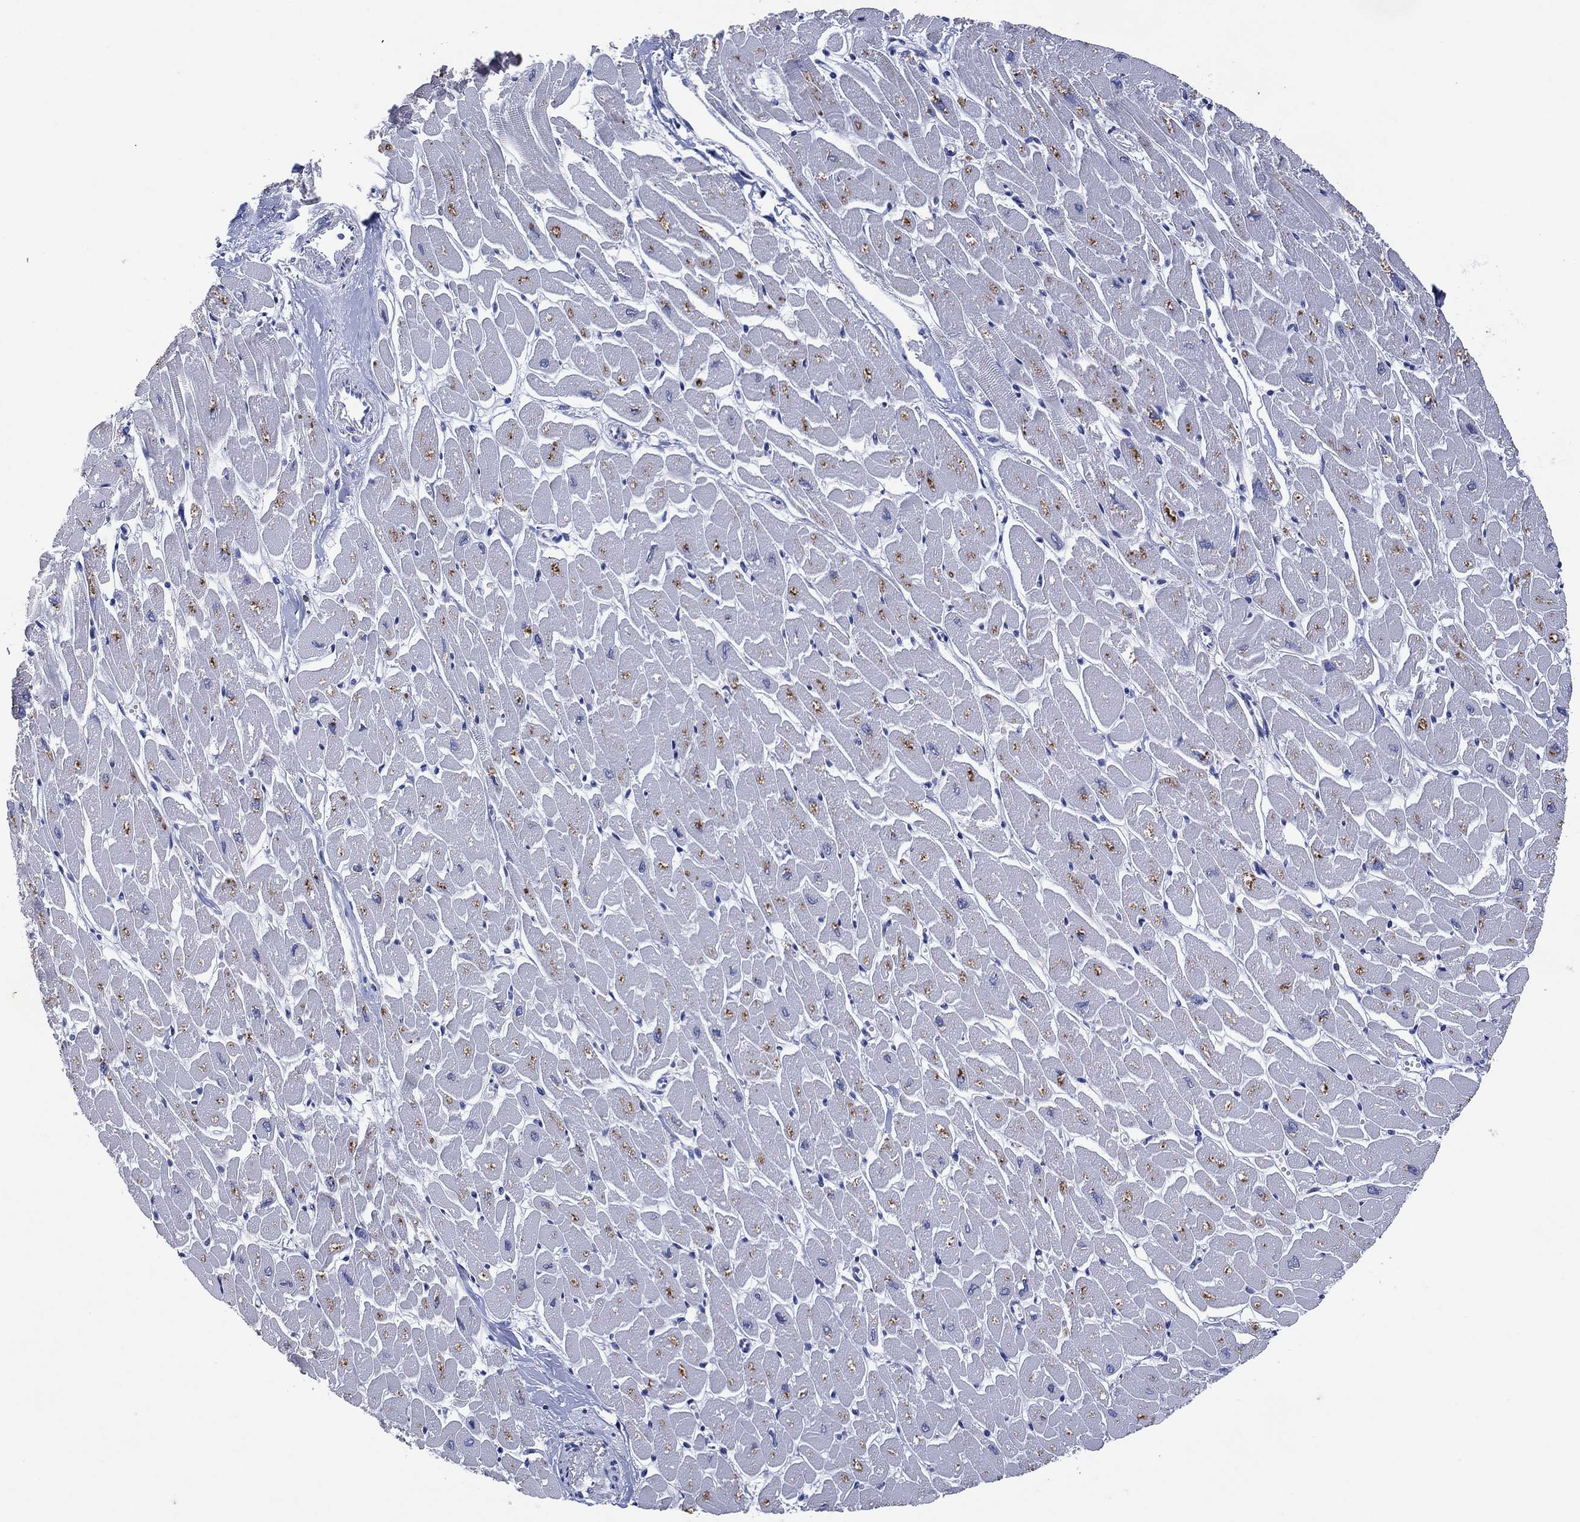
{"staining": {"intensity": "negative", "quantity": "none", "location": "none"}, "tissue": "heart muscle", "cell_type": "Cardiomyocytes", "image_type": "normal", "snomed": [{"axis": "morphology", "description": "Normal tissue, NOS"}, {"axis": "topography", "description": "Heart"}], "caption": "This is an immunohistochemistry micrograph of benign human heart muscle. There is no positivity in cardiomyocytes.", "gene": "FSCN2", "patient": {"sex": "male", "age": 57}}